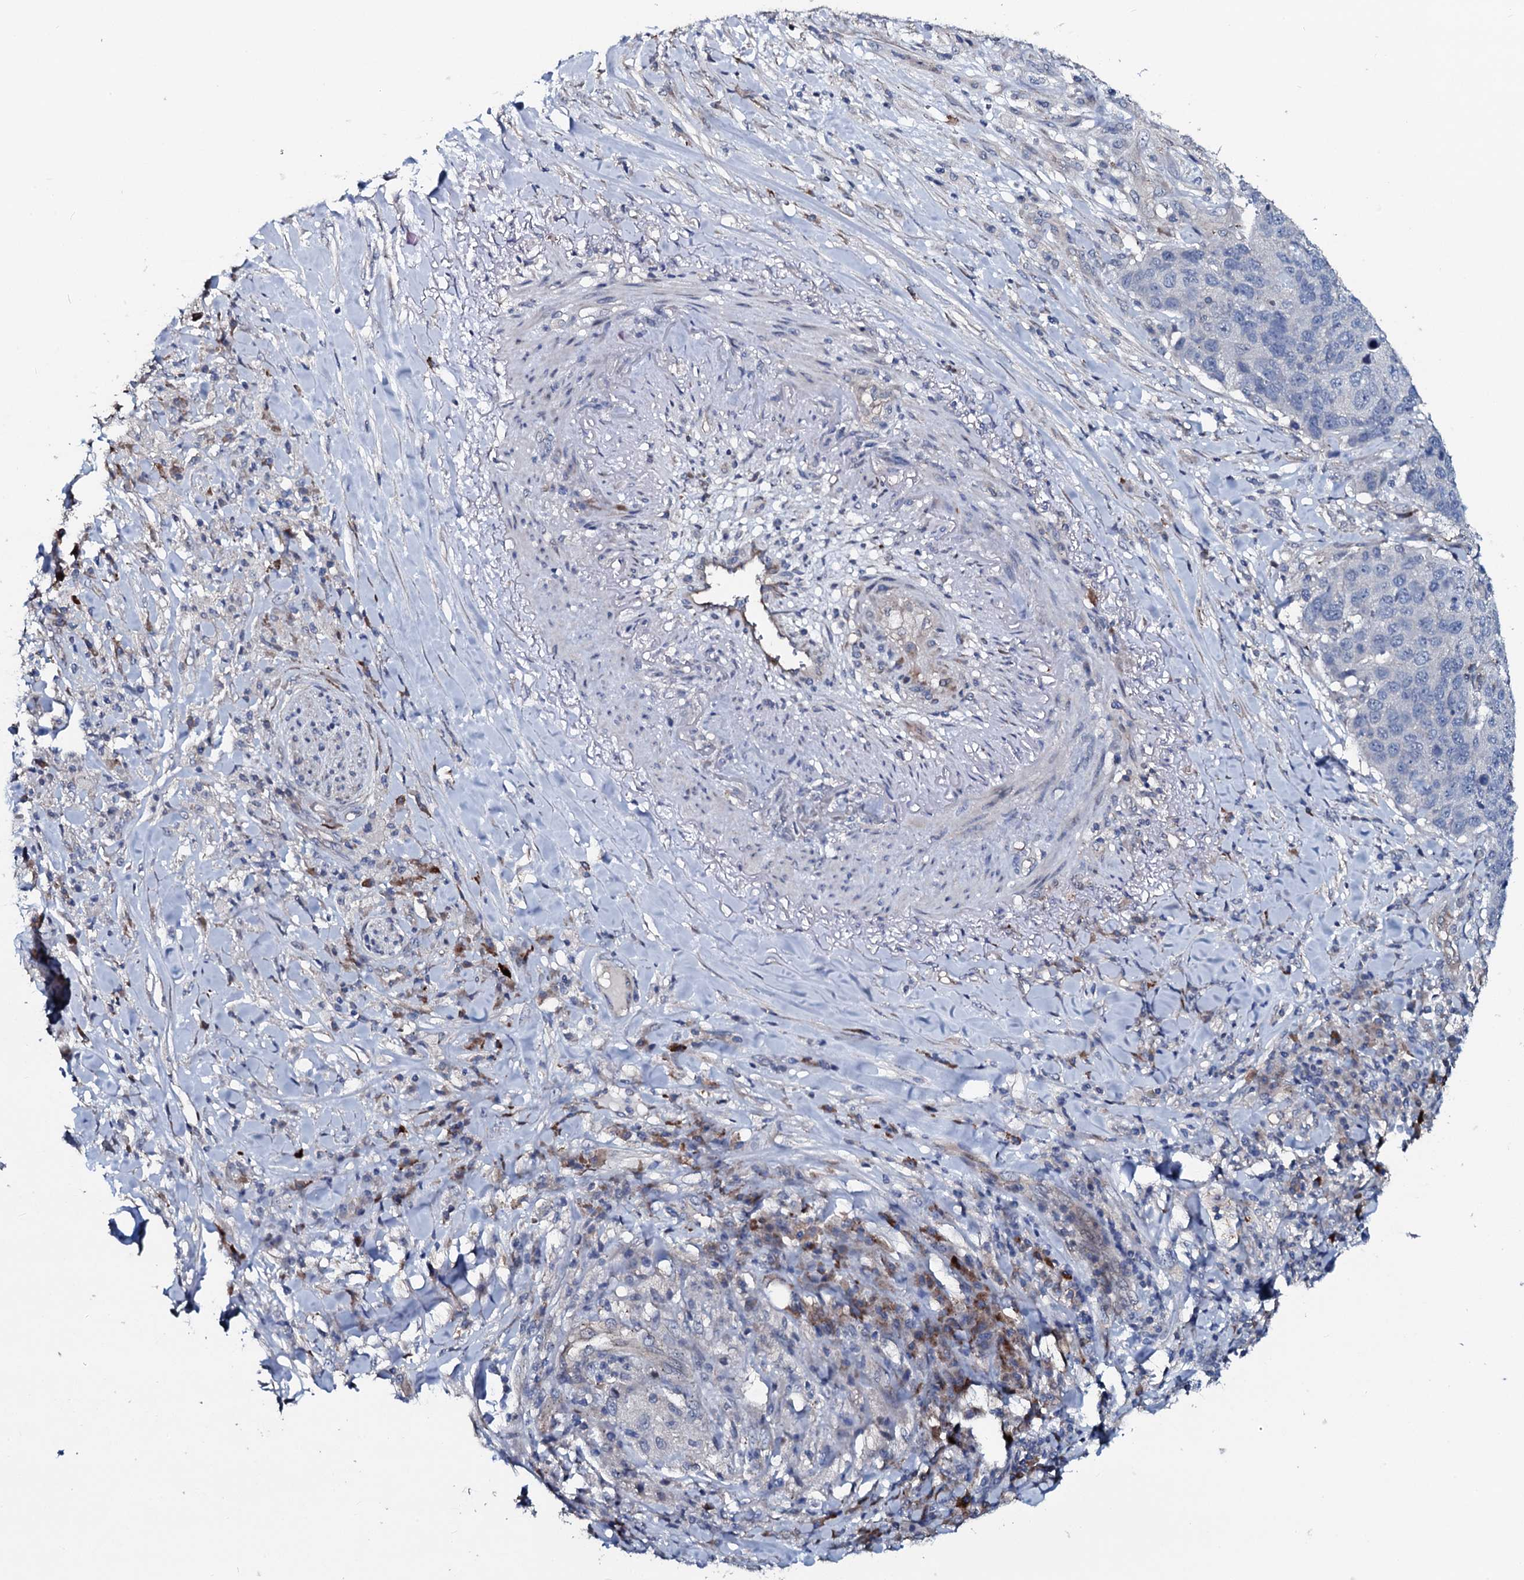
{"staining": {"intensity": "negative", "quantity": "none", "location": "none"}, "tissue": "lung cancer", "cell_type": "Tumor cells", "image_type": "cancer", "snomed": [{"axis": "morphology", "description": "Normal tissue, NOS"}, {"axis": "morphology", "description": "Squamous cell carcinoma, NOS"}, {"axis": "topography", "description": "Lymph node"}, {"axis": "topography", "description": "Lung"}], "caption": "DAB (3,3'-diaminobenzidine) immunohistochemical staining of squamous cell carcinoma (lung) exhibits no significant expression in tumor cells.", "gene": "IL12B", "patient": {"sex": "male", "age": 66}}